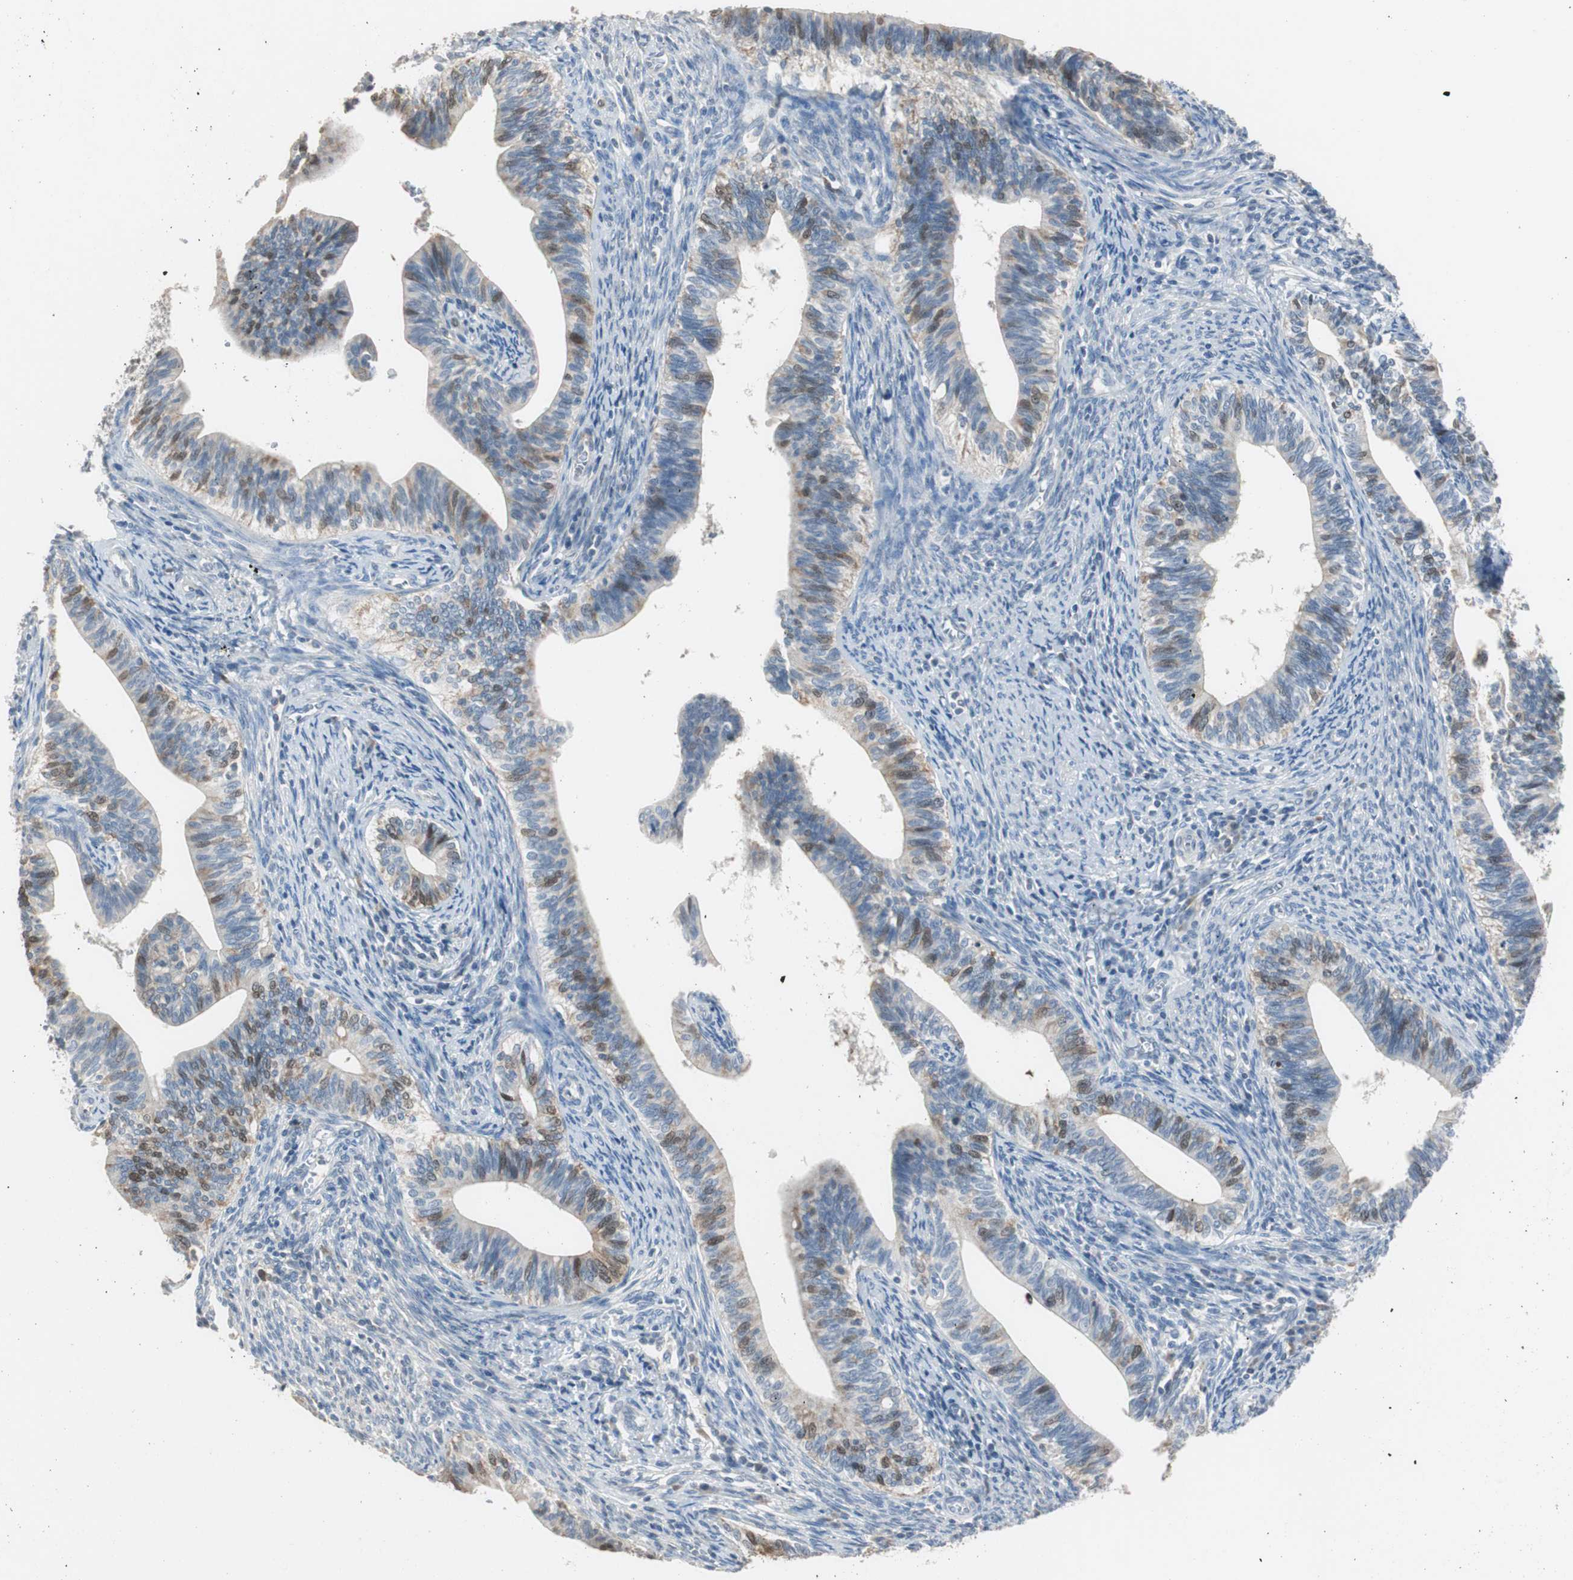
{"staining": {"intensity": "moderate", "quantity": "<25%", "location": "cytoplasmic/membranous"}, "tissue": "cervical cancer", "cell_type": "Tumor cells", "image_type": "cancer", "snomed": [{"axis": "morphology", "description": "Adenocarcinoma, NOS"}, {"axis": "topography", "description": "Cervix"}], "caption": "The micrograph shows staining of cervical adenocarcinoma, revealing moderate cytoplasmic/membranous protein staining (brown color) within tumor cells. (DAB (3,3'-diaminobenzidine) IHC with brightfield microscopy, high magnification).", "gene": "TK1", "patient": {"sex": "female", "age": 44}}